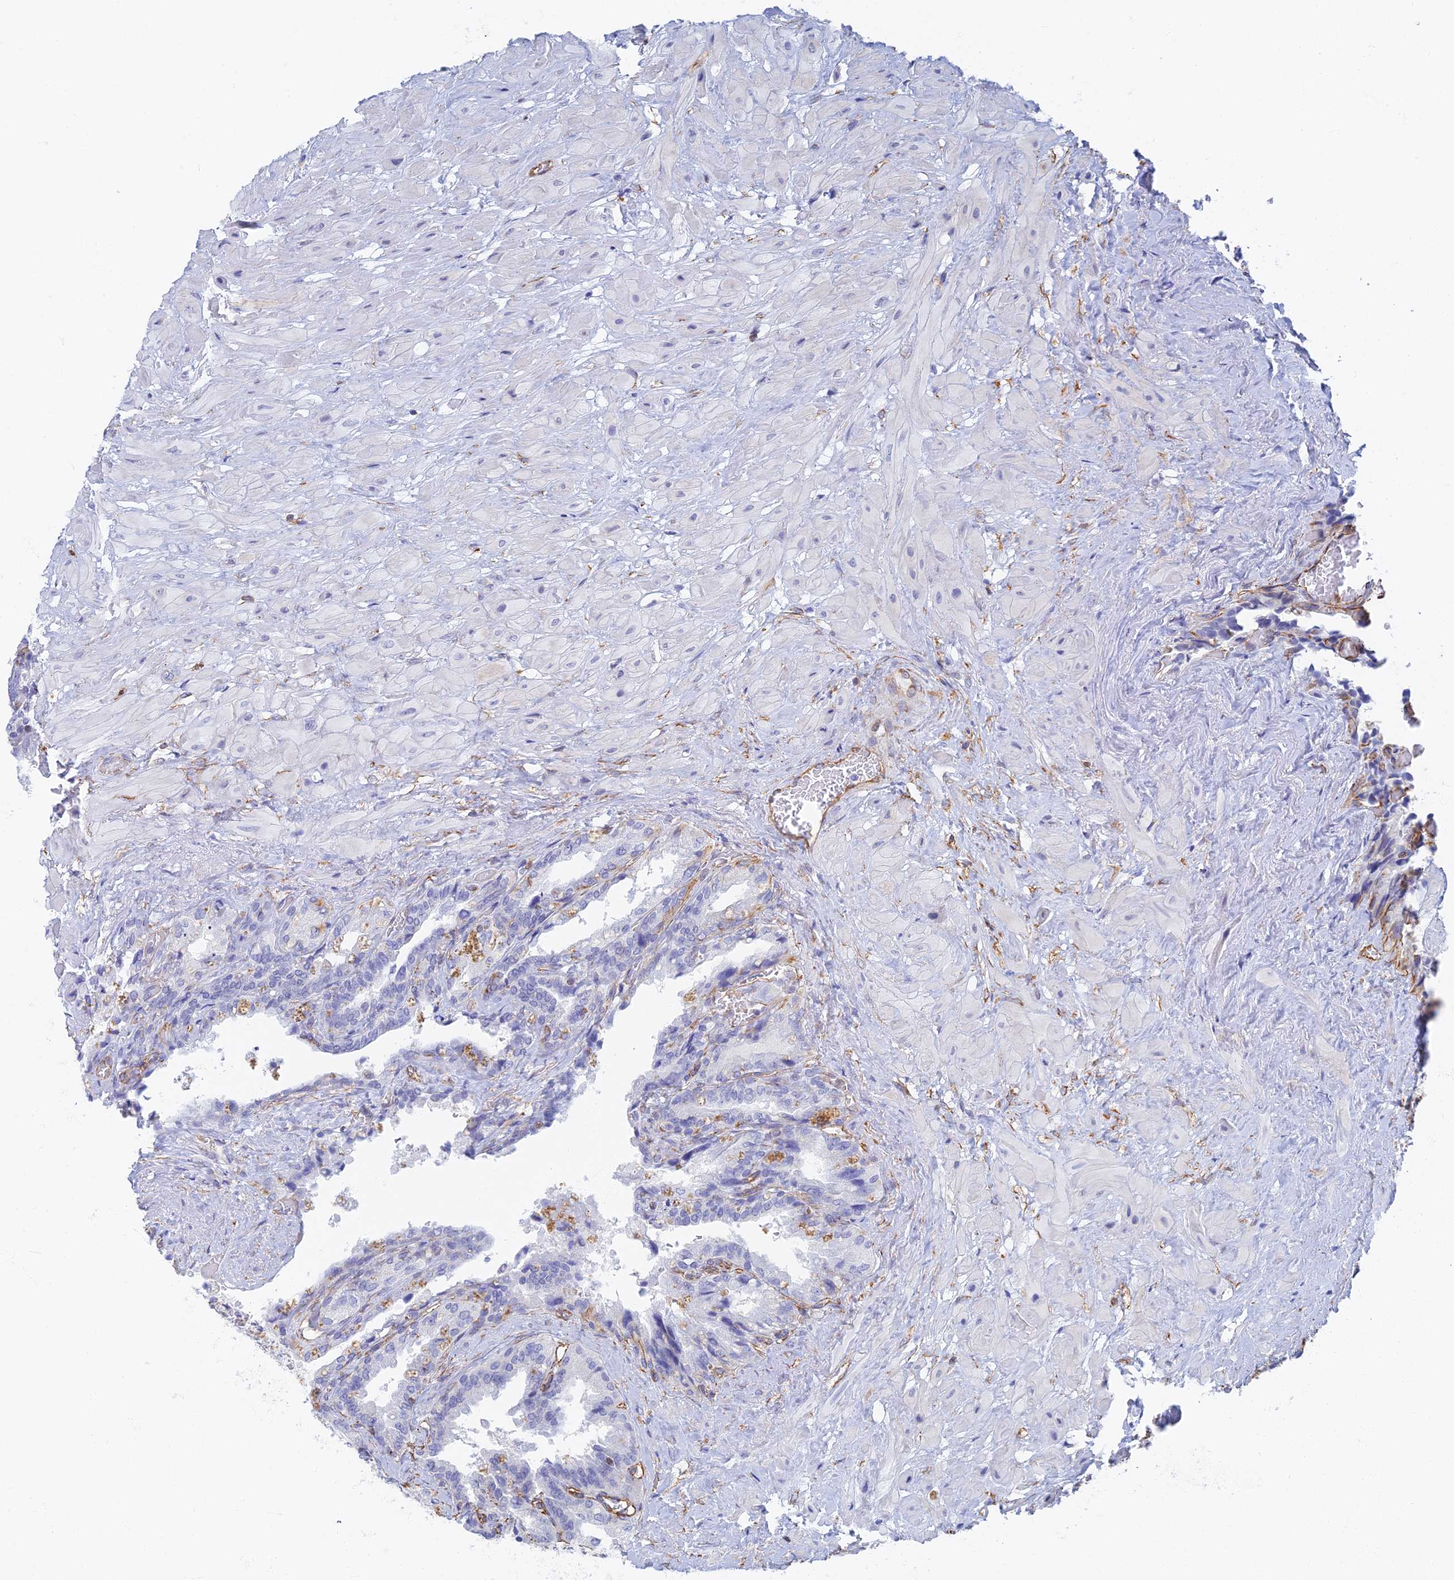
{"staining": {"intensity": "negative", "quantity": "none", "location": "none"}, "tissue": "seminal vesicle", "cell_type": "Glandular cells", "image_type": "normal", "snomed": [{"axis": "morphology", "description": "Normal tissue, NOS"}, {"axis": "topography", "description": "Seminal veicle"}, {"axis": "topography", "description": "Peripheral nerve tissue"}], "caption": "Immunohistochemistry (IHC) histopathology image of benign seminal vesicle stained for a protein (brown), which reveals no staining in glandular cells.", "gene": "RMC1", "patient": {"sex": "male", "age": 60}}